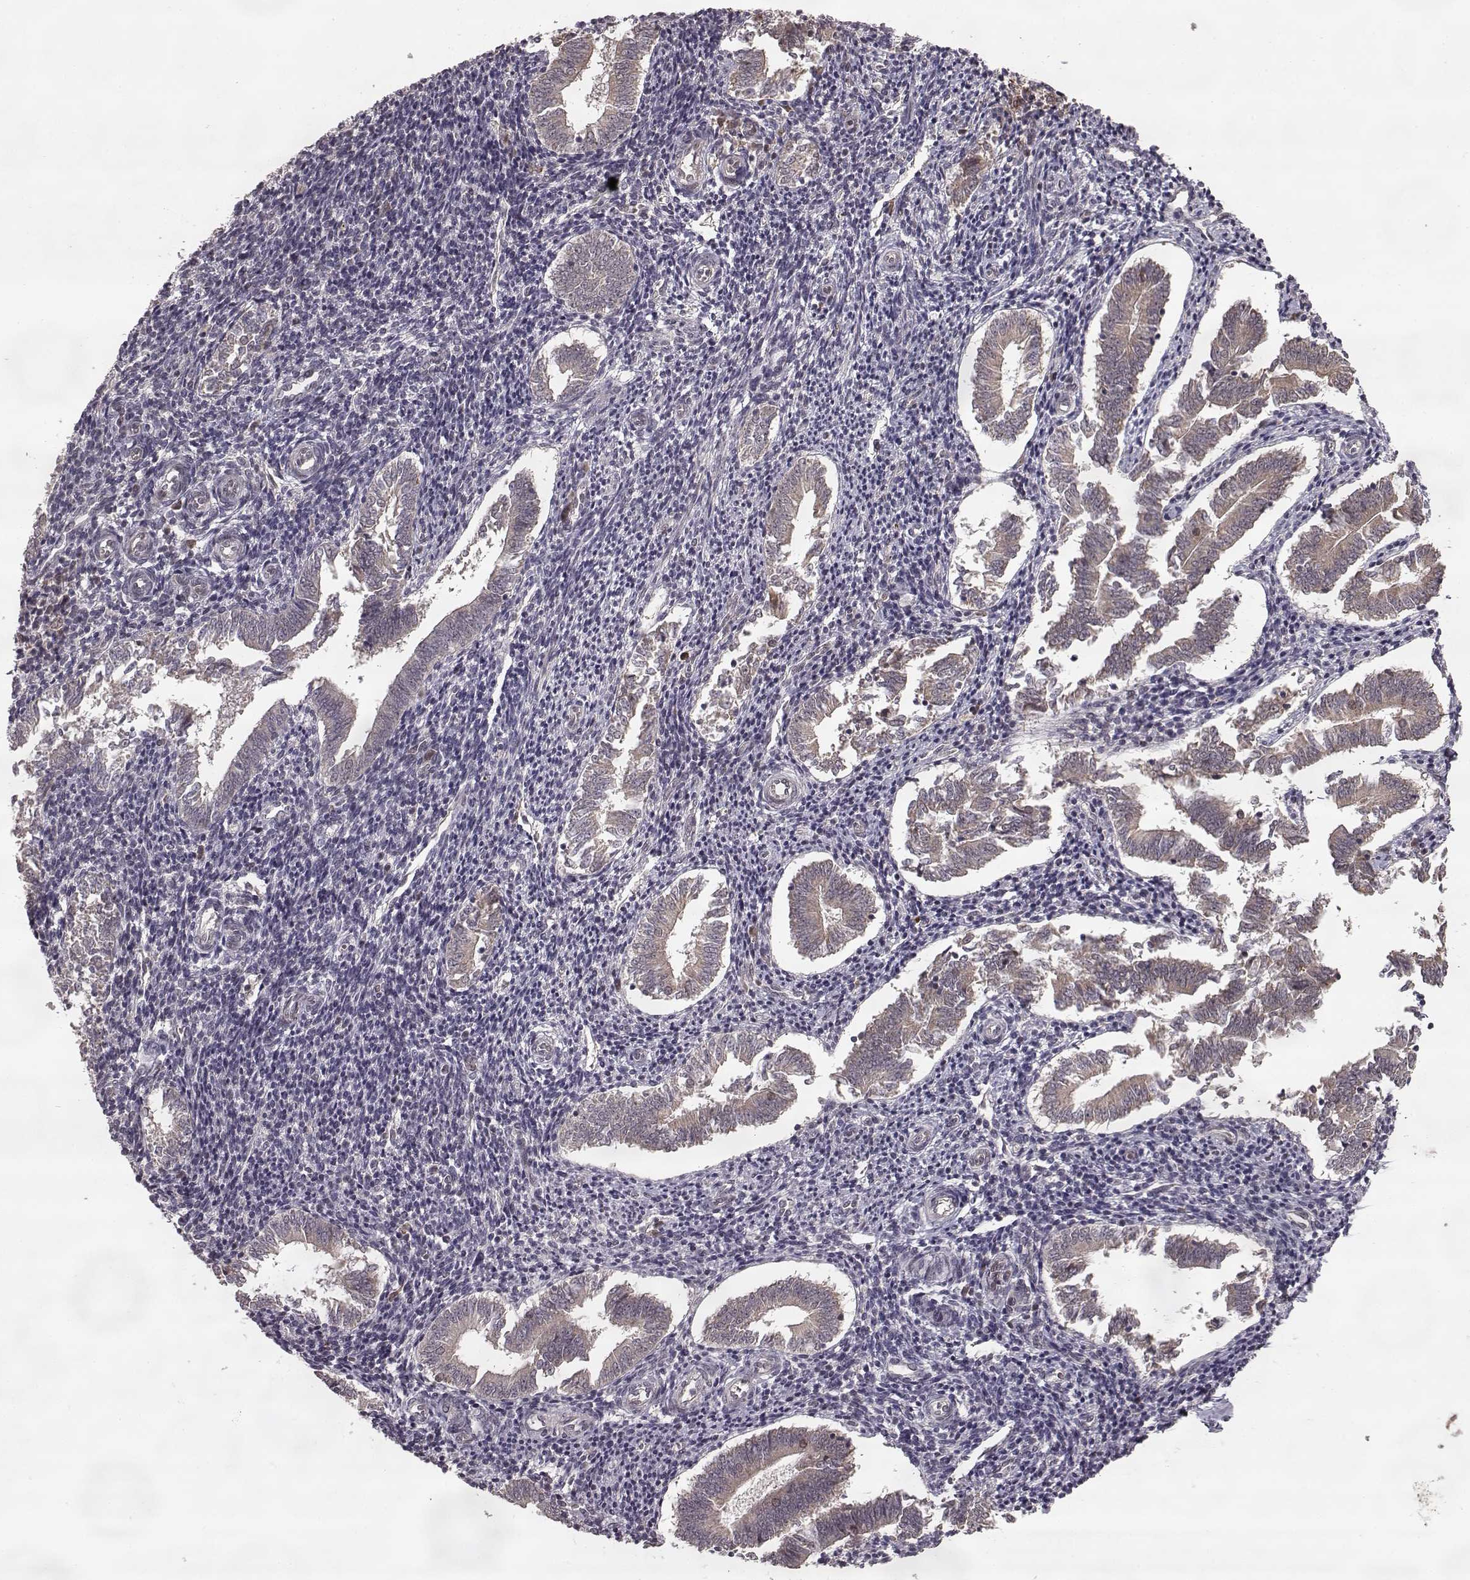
{"staining": {"intensity": "negative", "quantity": "none", "location": "none"}, "tissue": "endometrium", "cell_type": "Cells in endometrial stroma", "image_type": "normal", "snomed": [{"axis": "morphology", "description": "Normal tissue, NOS"}, {"axis": "topography", "description": "Endometrium"}], "caption": "Immunohistochemical staining of unremarkable endometrium displays no significant positivity in cells in endometrial stroma. (DAB IHC, high magnification).", "gene": "ELOVL5", "patient": {"sex": "female", "age": 25}}